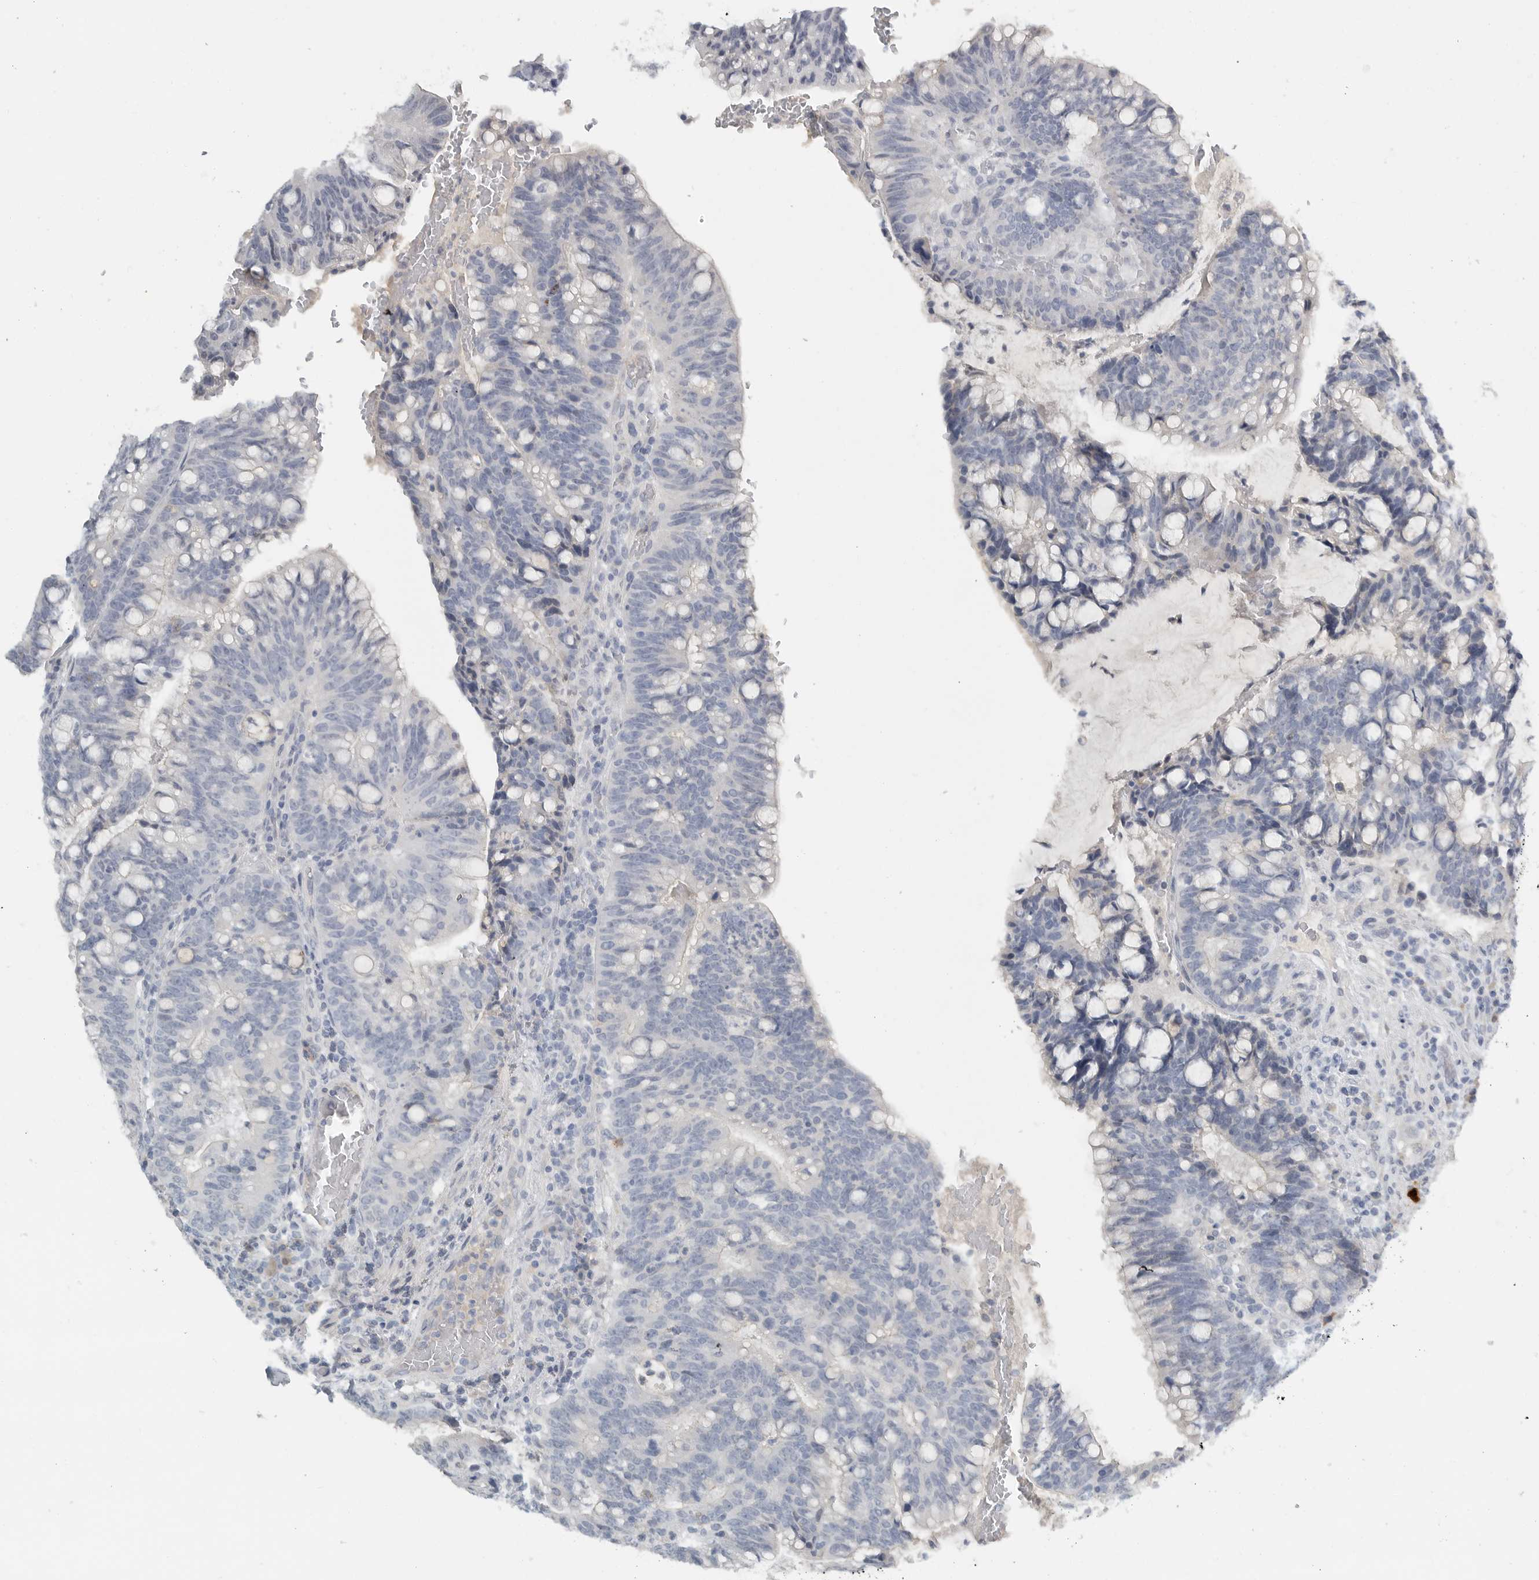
{"staining": {"intensity": "negative", "quantity": "none", "location": "none"}, "tissue": "colorectal cancer", "cell_type": "Tumor cells", "image_type": "cancer", "snomed": [{"axis": "morphology", "description": "Adenocarcinoma, NOS"}, {"axis": "topography", "description": "Colon"}], "caption": "Colorectal adenocarcinoma was stained to show a protein in brown. There is no significant expression in tumor cells.", "gene": "PAM", "patient": {"sex": "female", "age": 66}}